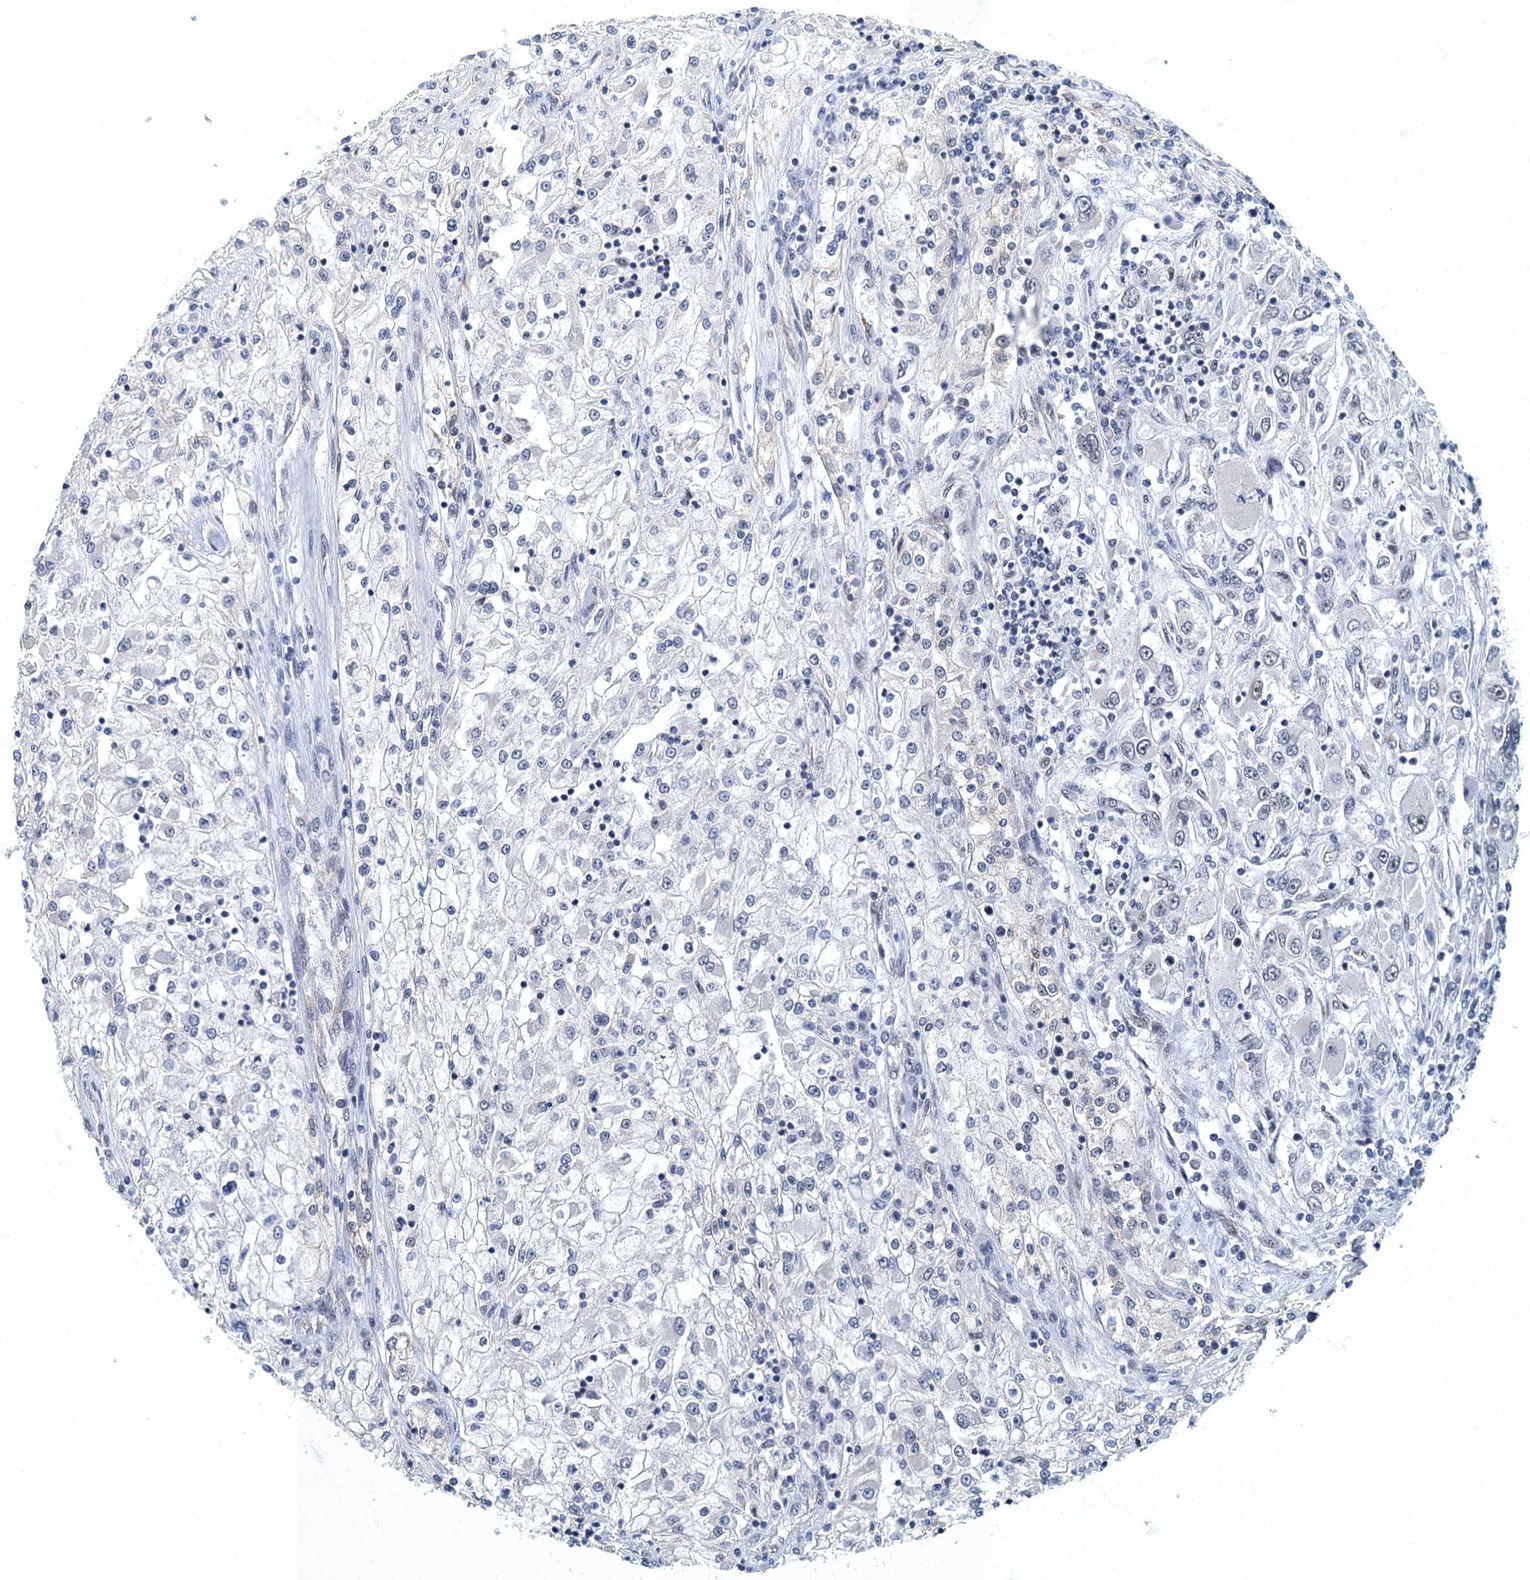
{"staining": {"intensity": "negative", "quantity": "none", "location": "none"}, "tissue": "renal cancer", "cell_type": "Tumor cells", "image_type": "cancer", "snomed": [{"axis": "morphology", "description": "Adenocarcinoma, NOS"}, {"axis": "topography", "description": "Kidney"}], "caption": "Protein analysis of adenocarcinoma (renal) shows no significant staining in tumor cells.", "gene": "GADL1", "patient": {"sex": "female", "age": 52}}